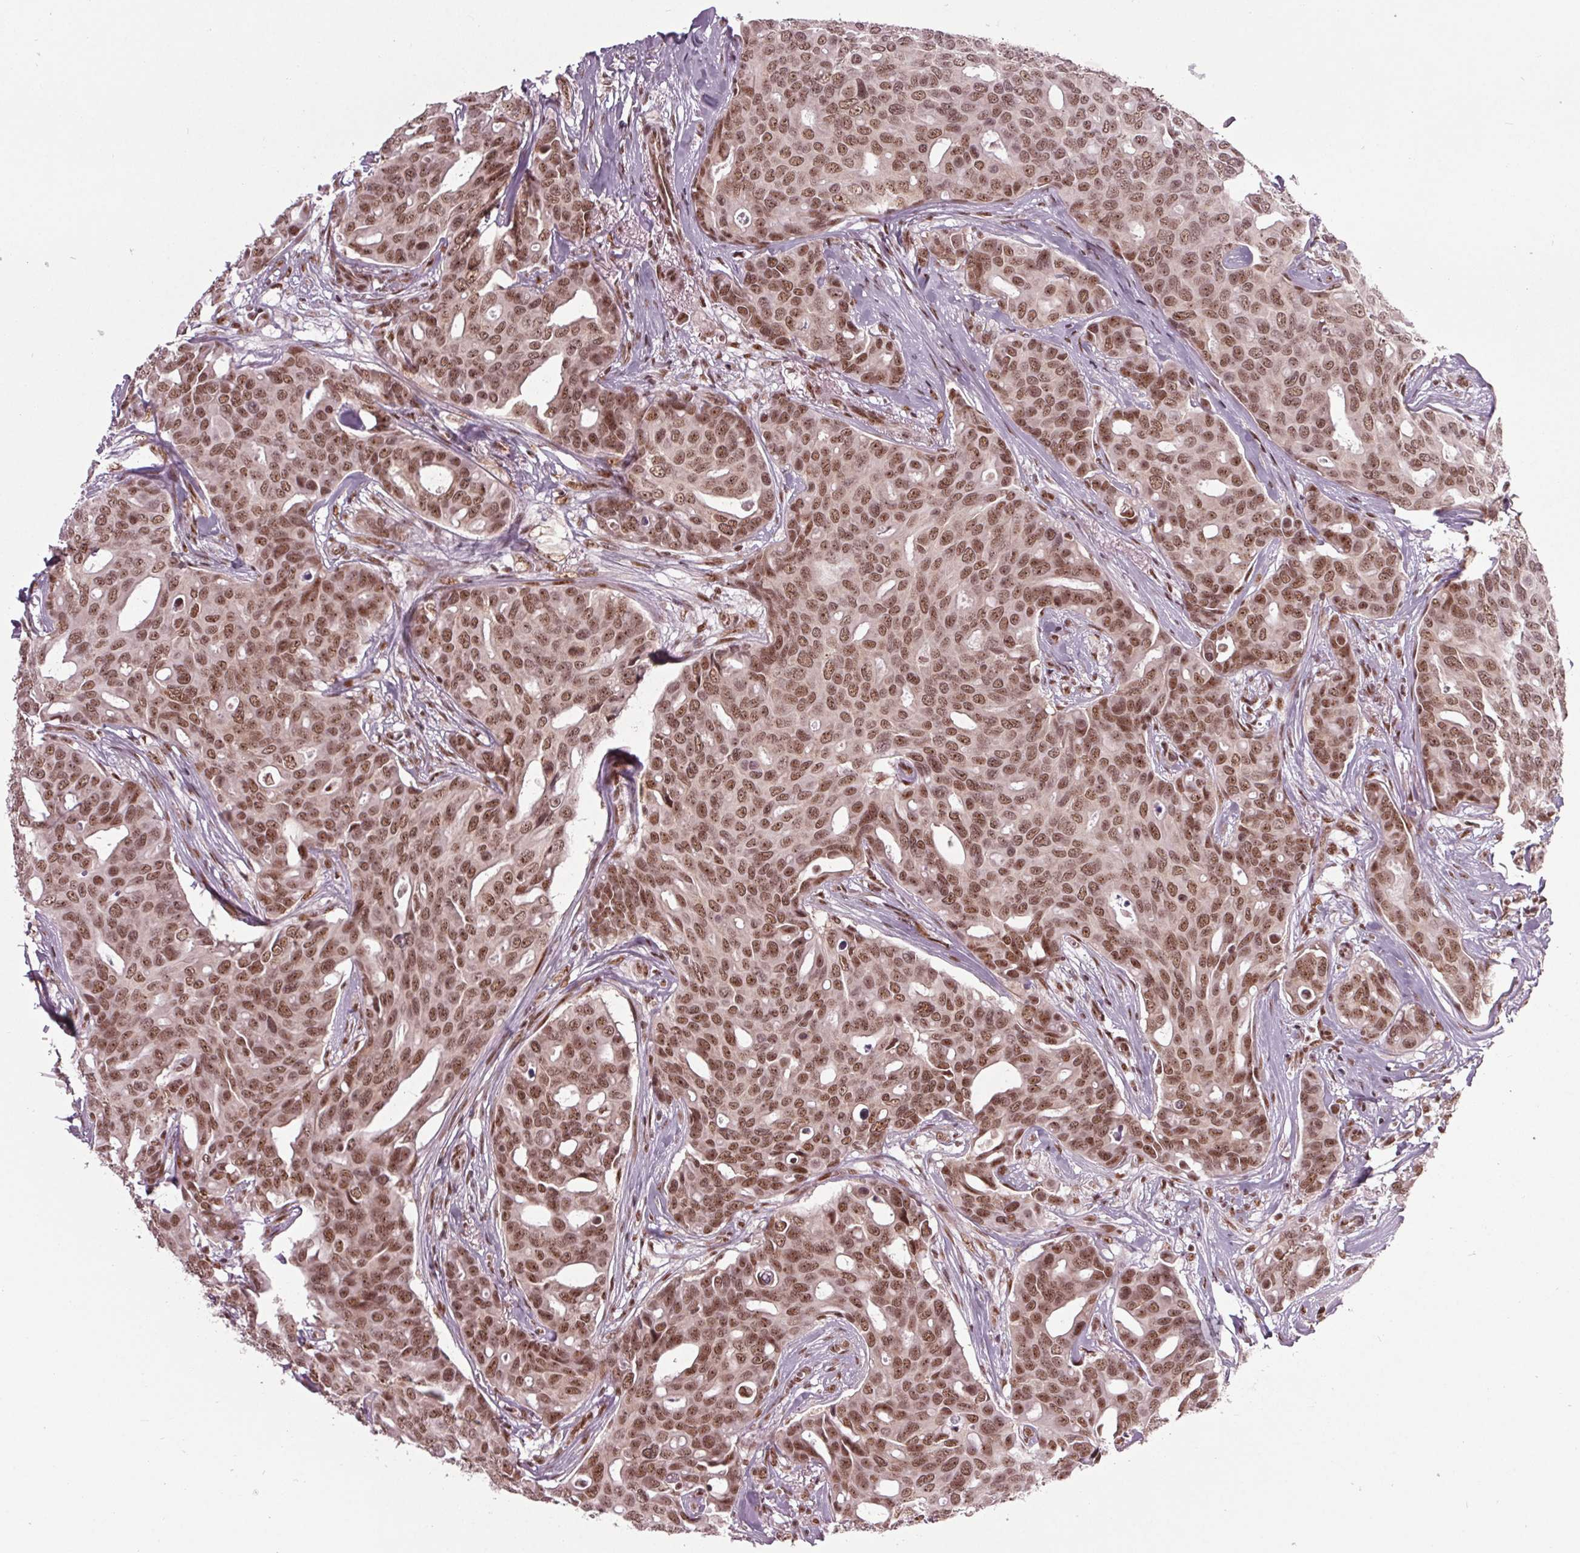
{"staining": {"intensity": "moderate", "quantity": ">75%", "location": "nuclear"}, "tissue": "breast cancer", "cell_type": "Tumor cells", "image_type": "cancer", "snomed": [{"axis": "morphology", "description": "Duct carcinoma"}, {"axis": "topography", "description": "Breast"}], "caption": "Breast invasive ductal carcinoma stained for a protein shows moderate nuclear positivity in tumor cells.", "gene": "DDX41", "patient": {"sex": "female", "age": 54}}